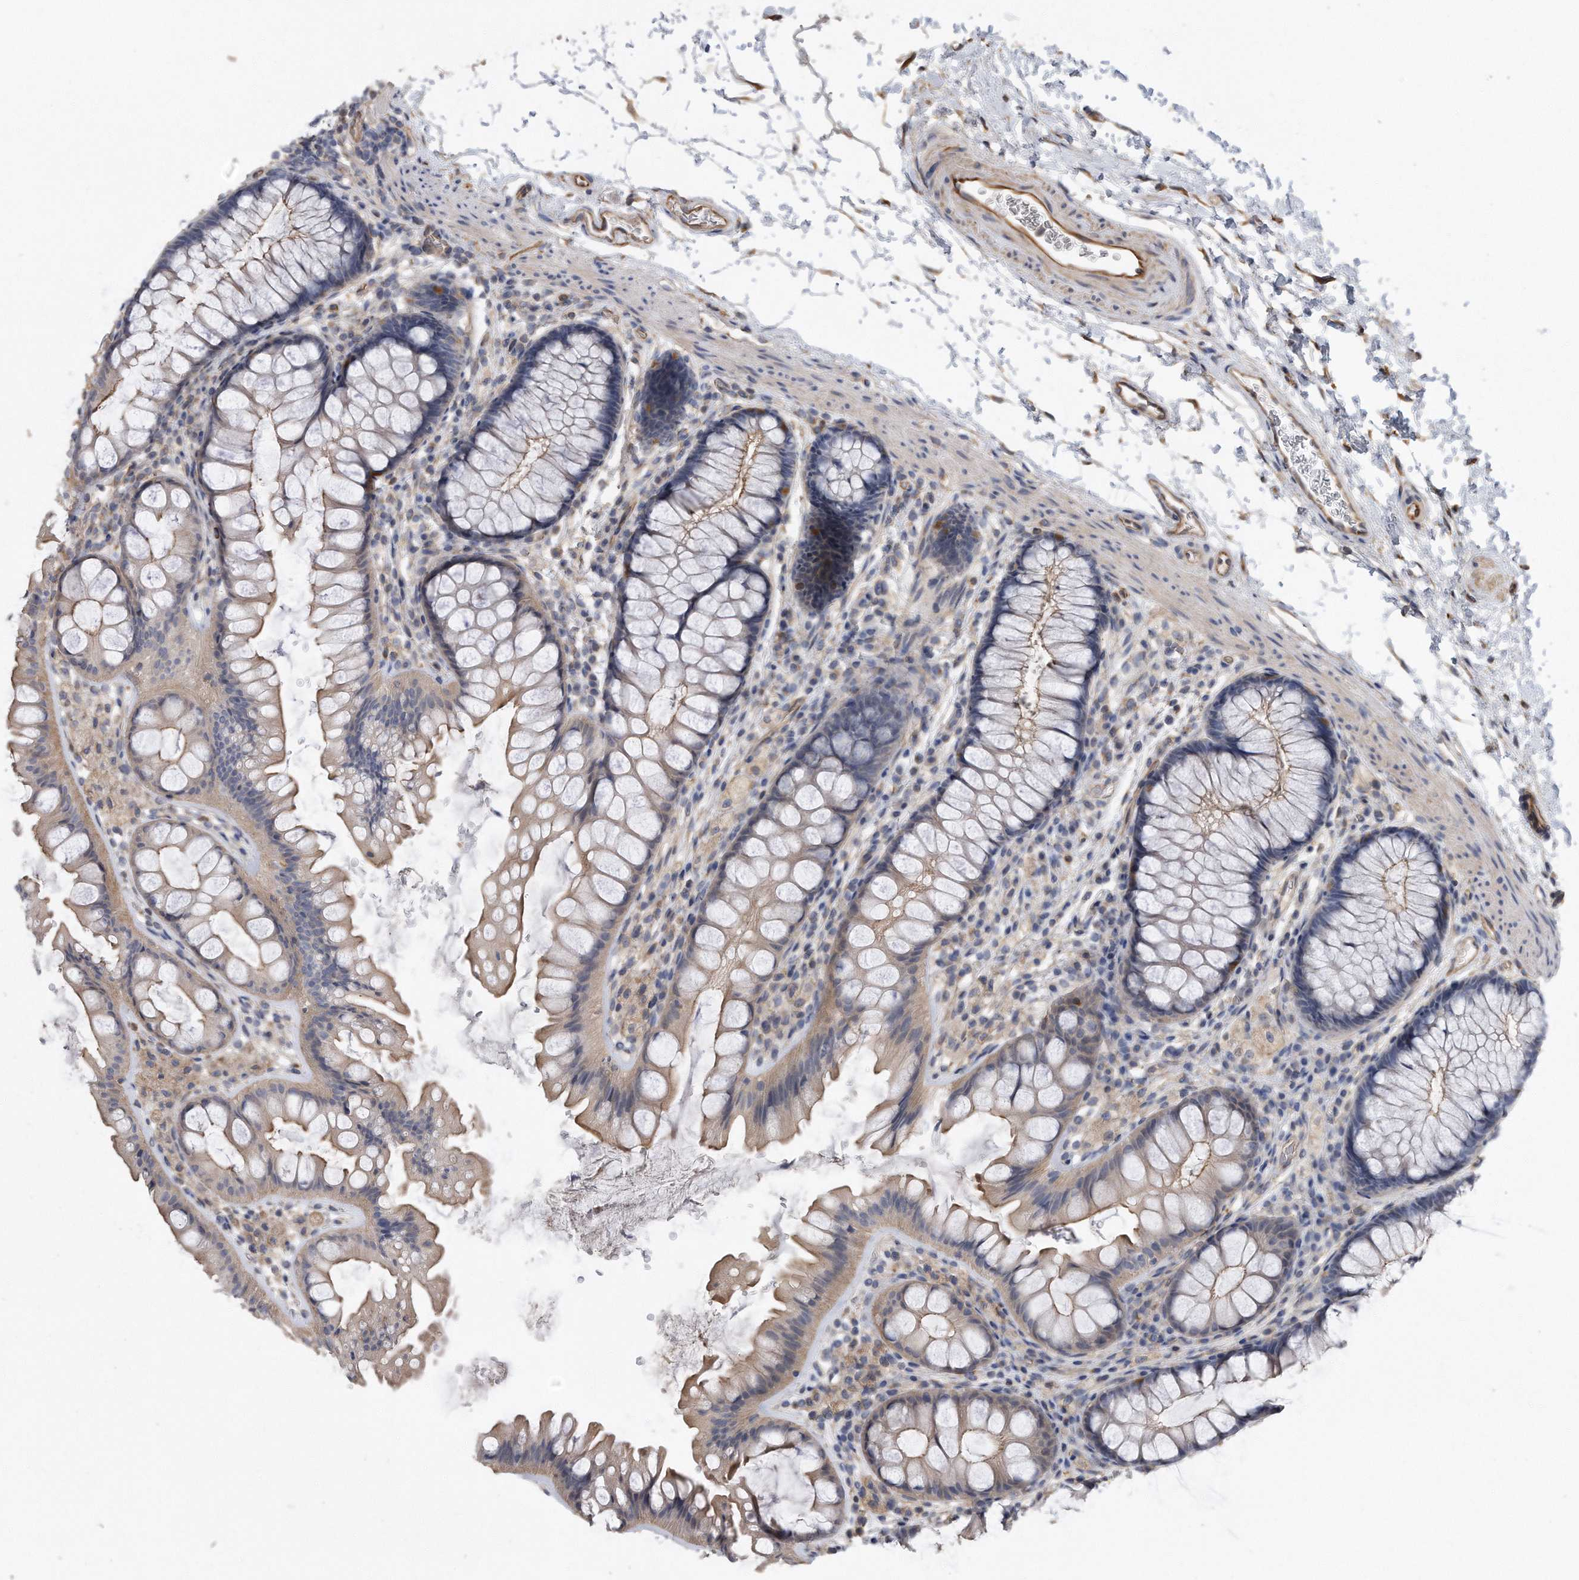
{"staining": {"intensity": "moderate", "quantity": "25%-75%", "location": "cytoplasmic/membranous"}, "tissue": "colon", "cell_type": "Endothelial cells", "image_type": "normal", "snomed": [{"axis": "morphology", "description": "Normal tissue, NOS"}, {"axis": "topography", "description": "Colon"}], "caption": "IHC (DAB (3,3'-diaminobenzidine)) staining of normal colon reveals moderate cytoplasmic/membranous protein positivity in about 25%-75% of endothelial cells.", "gene": "GPC1", "patient": {"sex": "female", "age": 62}}